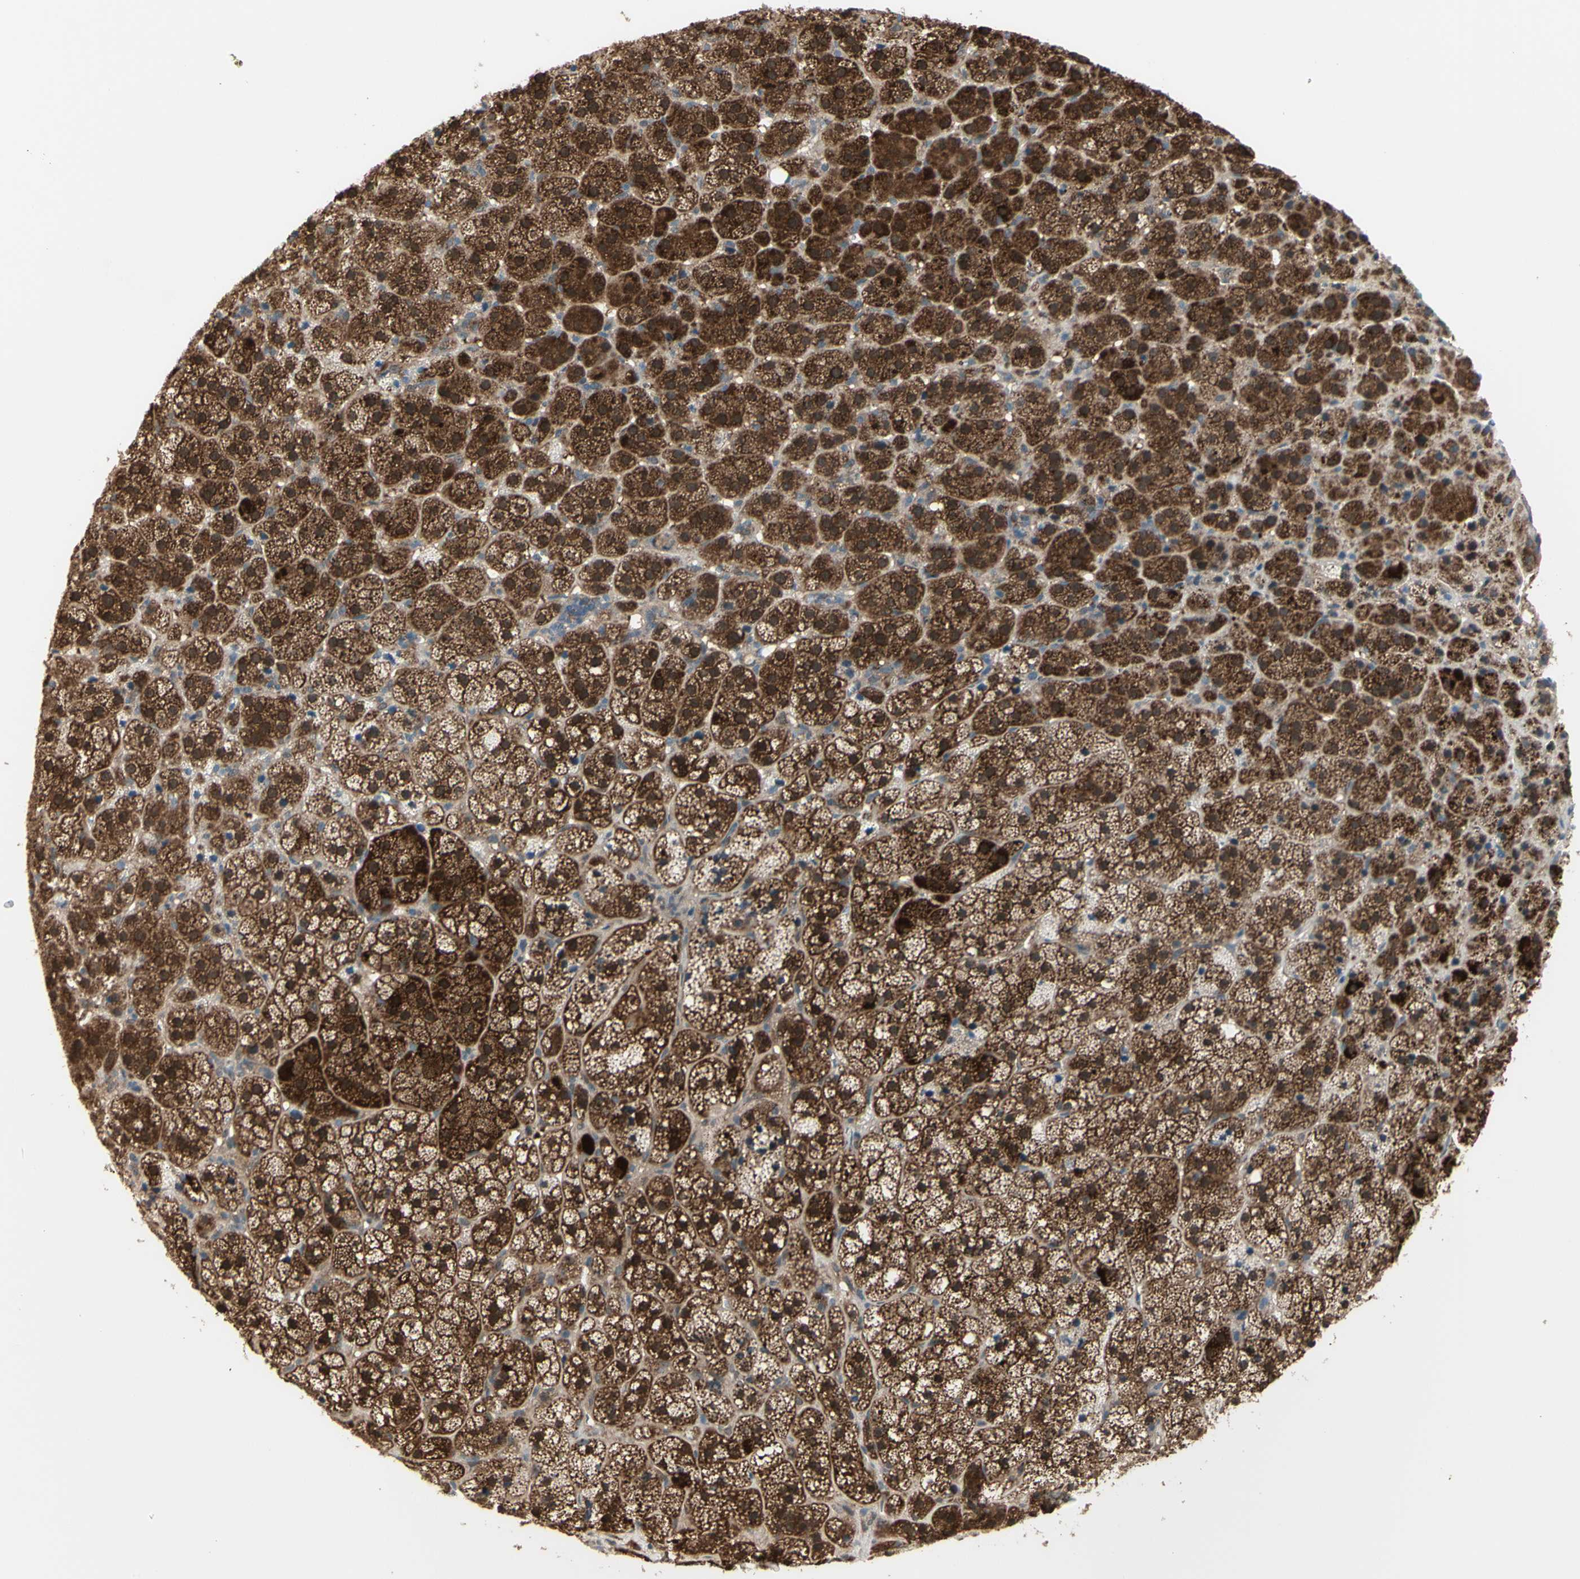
{"staining": {"intensity": "strong", "quantity": "25%-75%", "location": "cytoplasmic/membranous"}, "tissue": "adrenal gland", "cell_type": "Glandular cells", "image_type": "normal", "snomed": [{"axis": "morphology", "description": "Normal tissue, NOS"}, {"axis": "topography", "description": "Adrenal gland"}], "caption": "IHC micrograph of benign adrenal gland stained for a protein (brown), which demonstrates high levels of strong cytoplasmic/membranous positivity in approximately 25%-75% of glandular cells.", "gene": "NAXD", "patient": {"sex": "female", "age": 57}}